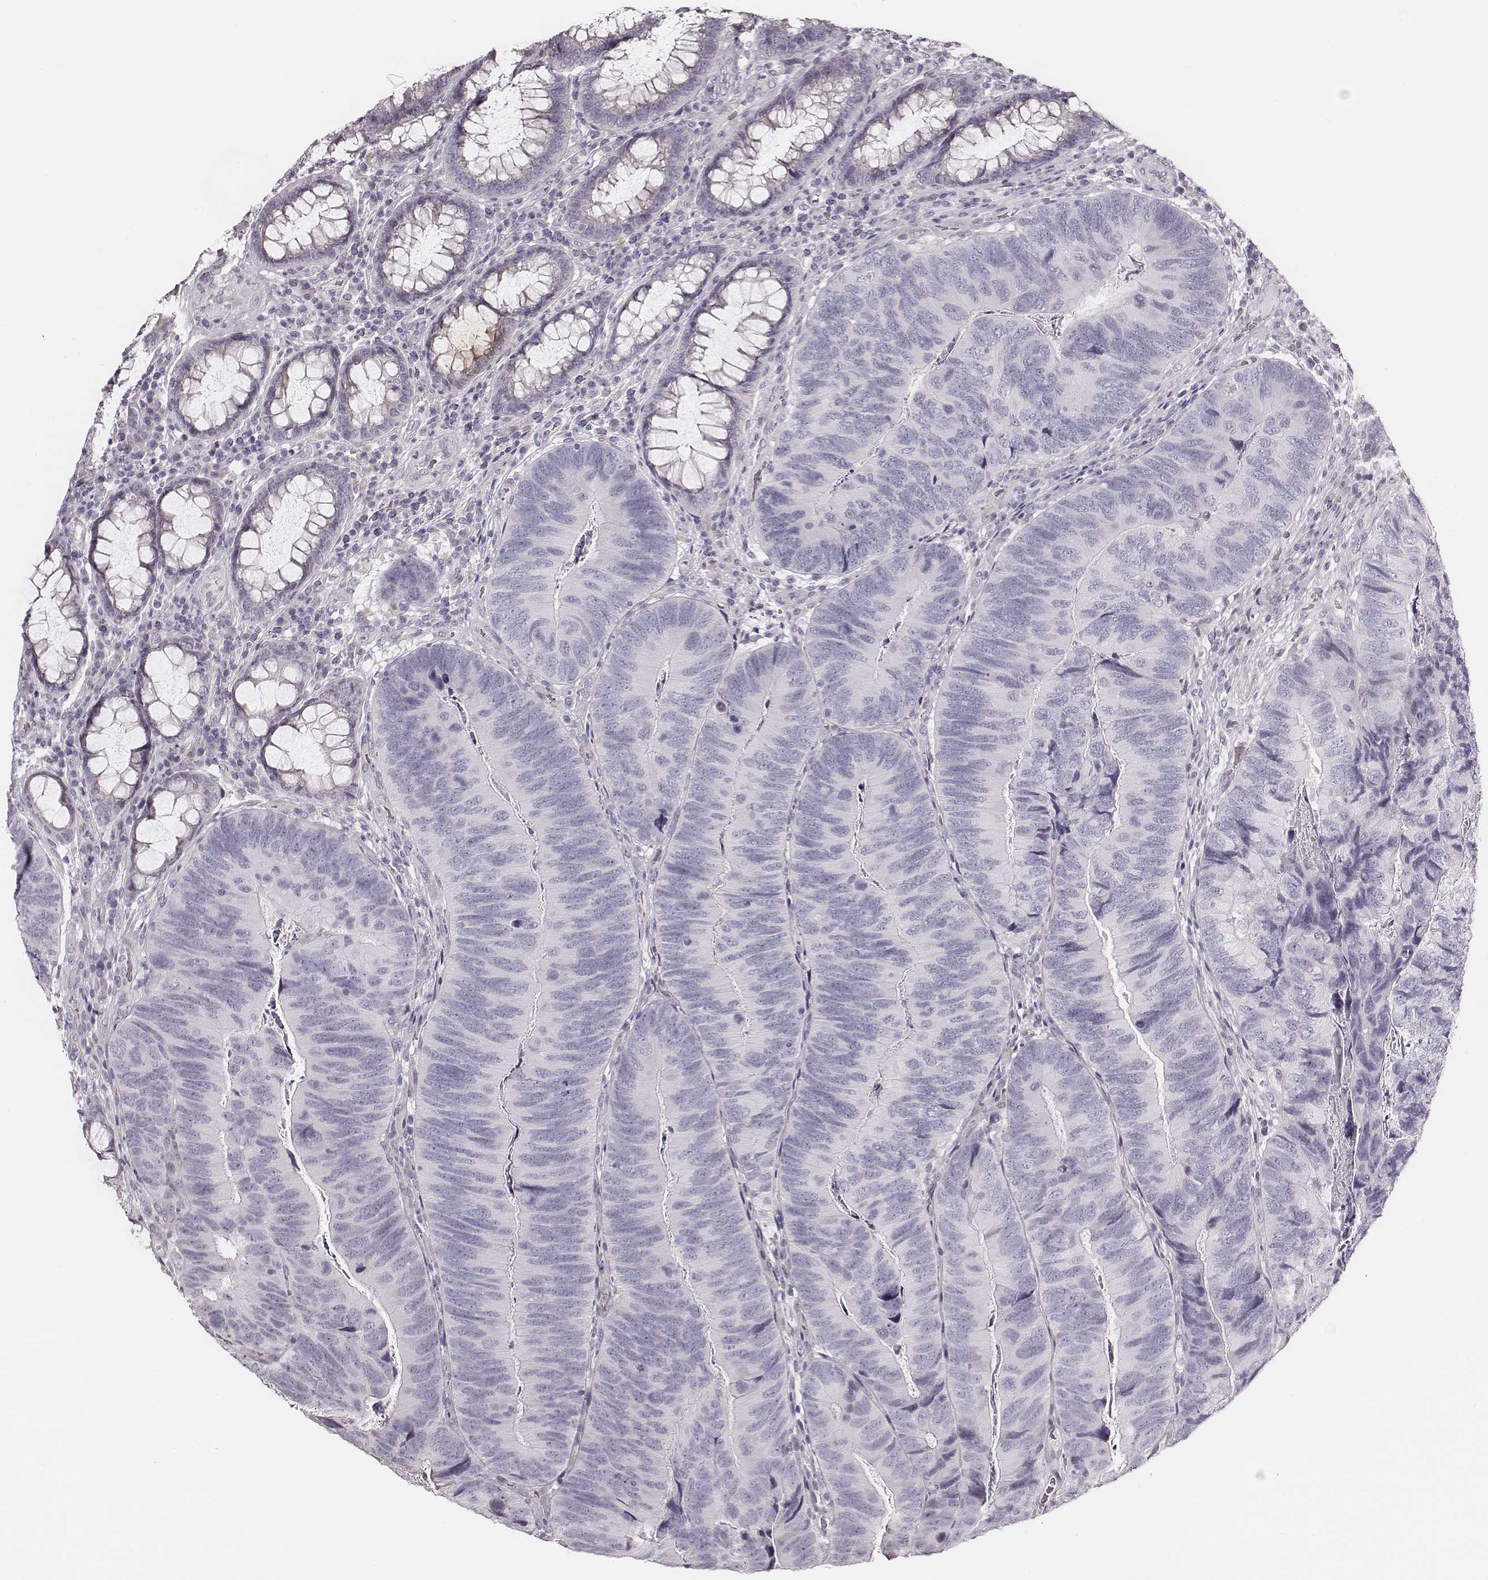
{"staining": {"intensity": "negative", "quantity": "none", "location": "none"}, "tissue": "colorectal cancer", "cell_type": "Tumor cells", "image_type": "cancer", "snomed": [{"axis": "morphology", "description": "Adenocarcinoma, NOS"}, {"axis": "topography", "description": "Colon"}], "caption": "Tumor cells show no significant expression in colorectal adenocarcinoma.", "gene": "UBL4B", "patient": {"sex": "female", "age": 67}}